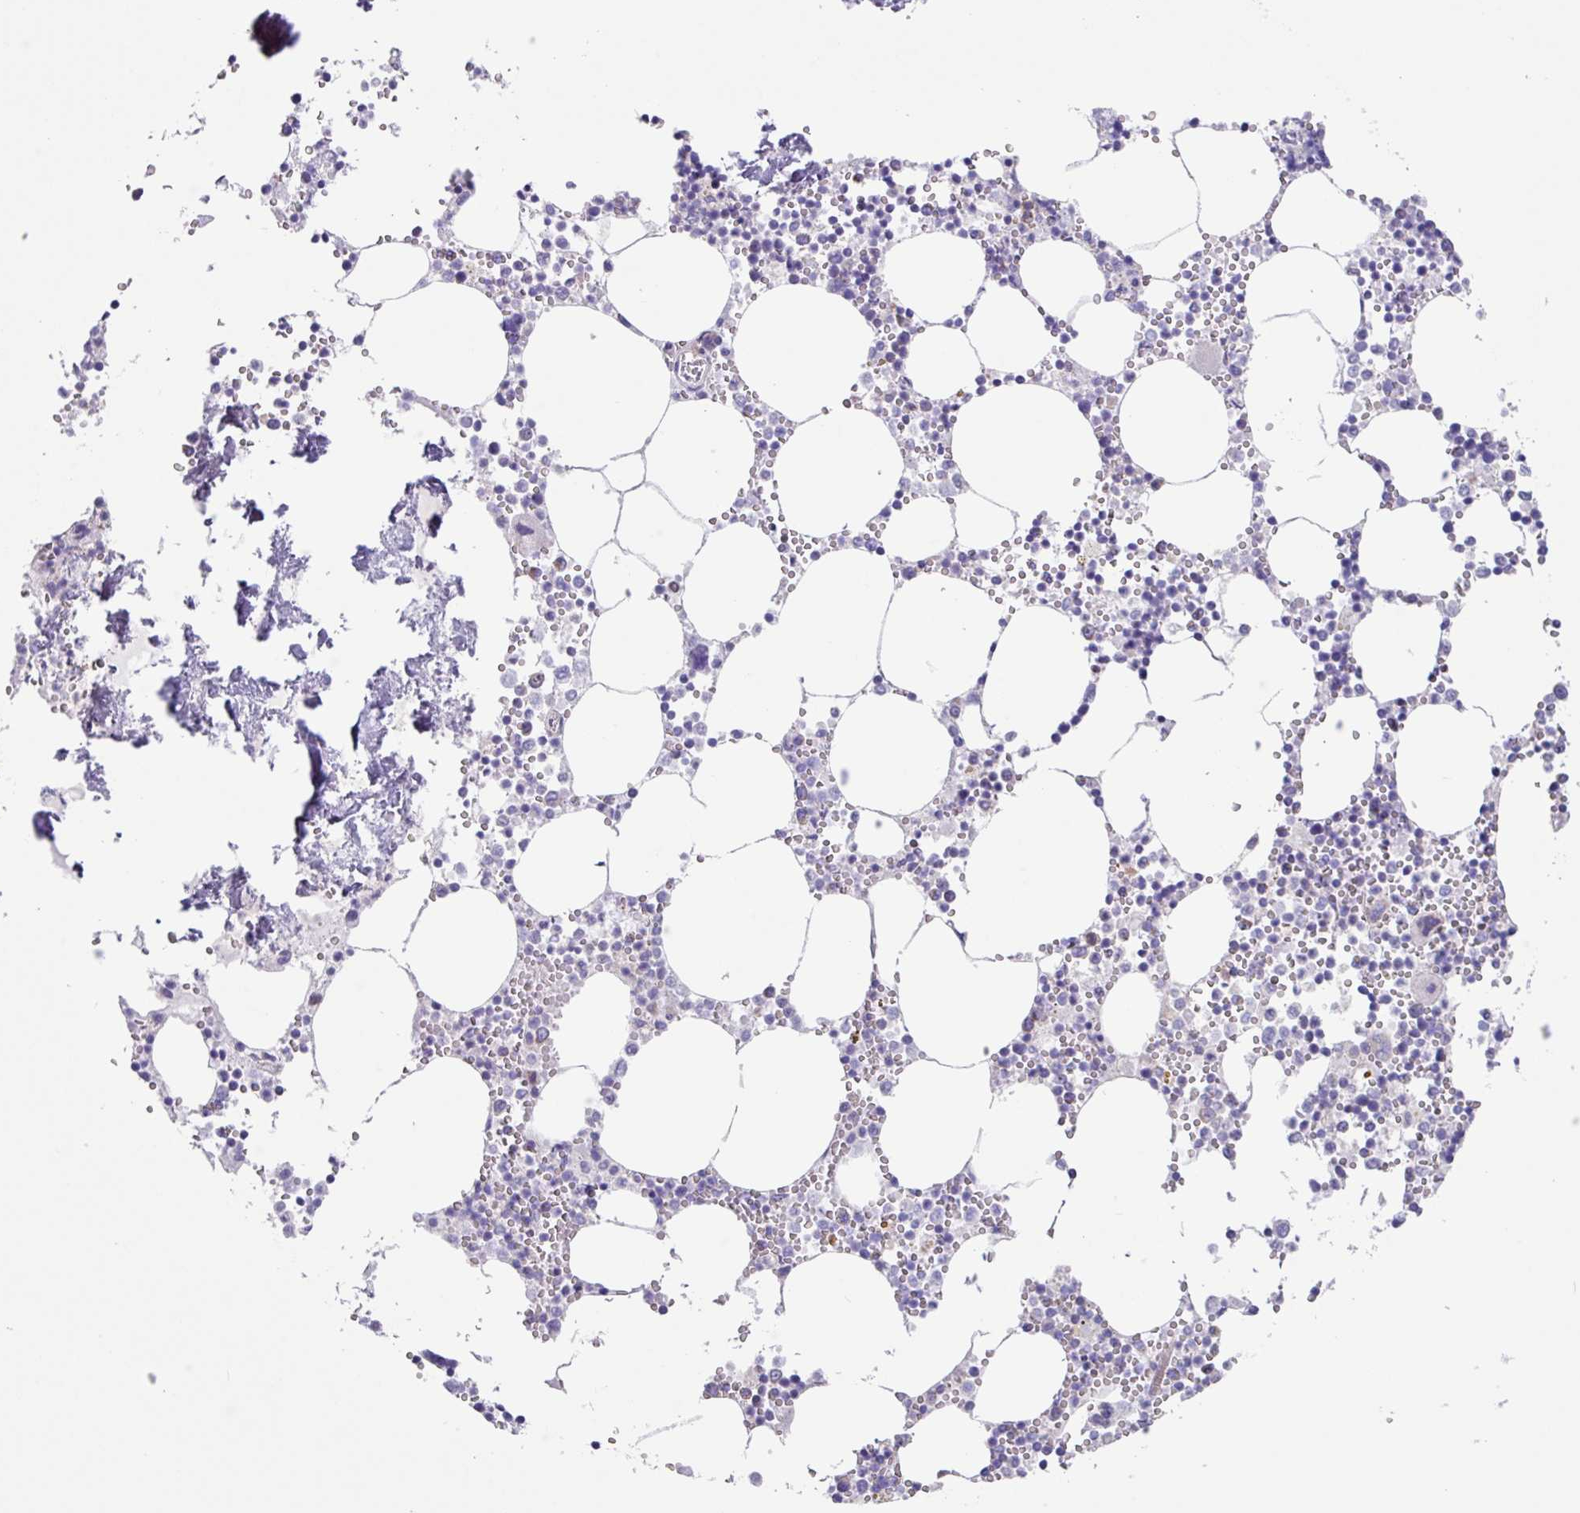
{"staining": {"intensity": "negative", "quantity": "none", "location": "none"}, "tissue": "bone marrow", "cell_type": "Hematopoietic cells", "image_type": "normal", "snomed": [{"axis": "morphology", "description": "Normal tissue, NOS"}, {"axis": "topography", "description": "Bone marrow"}], "caption": "Histopathology image shows no significant protein staining in hematopoietic cells of benign bone marrow.", "gene": "OTULIN", "patient": {"sex": "male", "age": 54}}